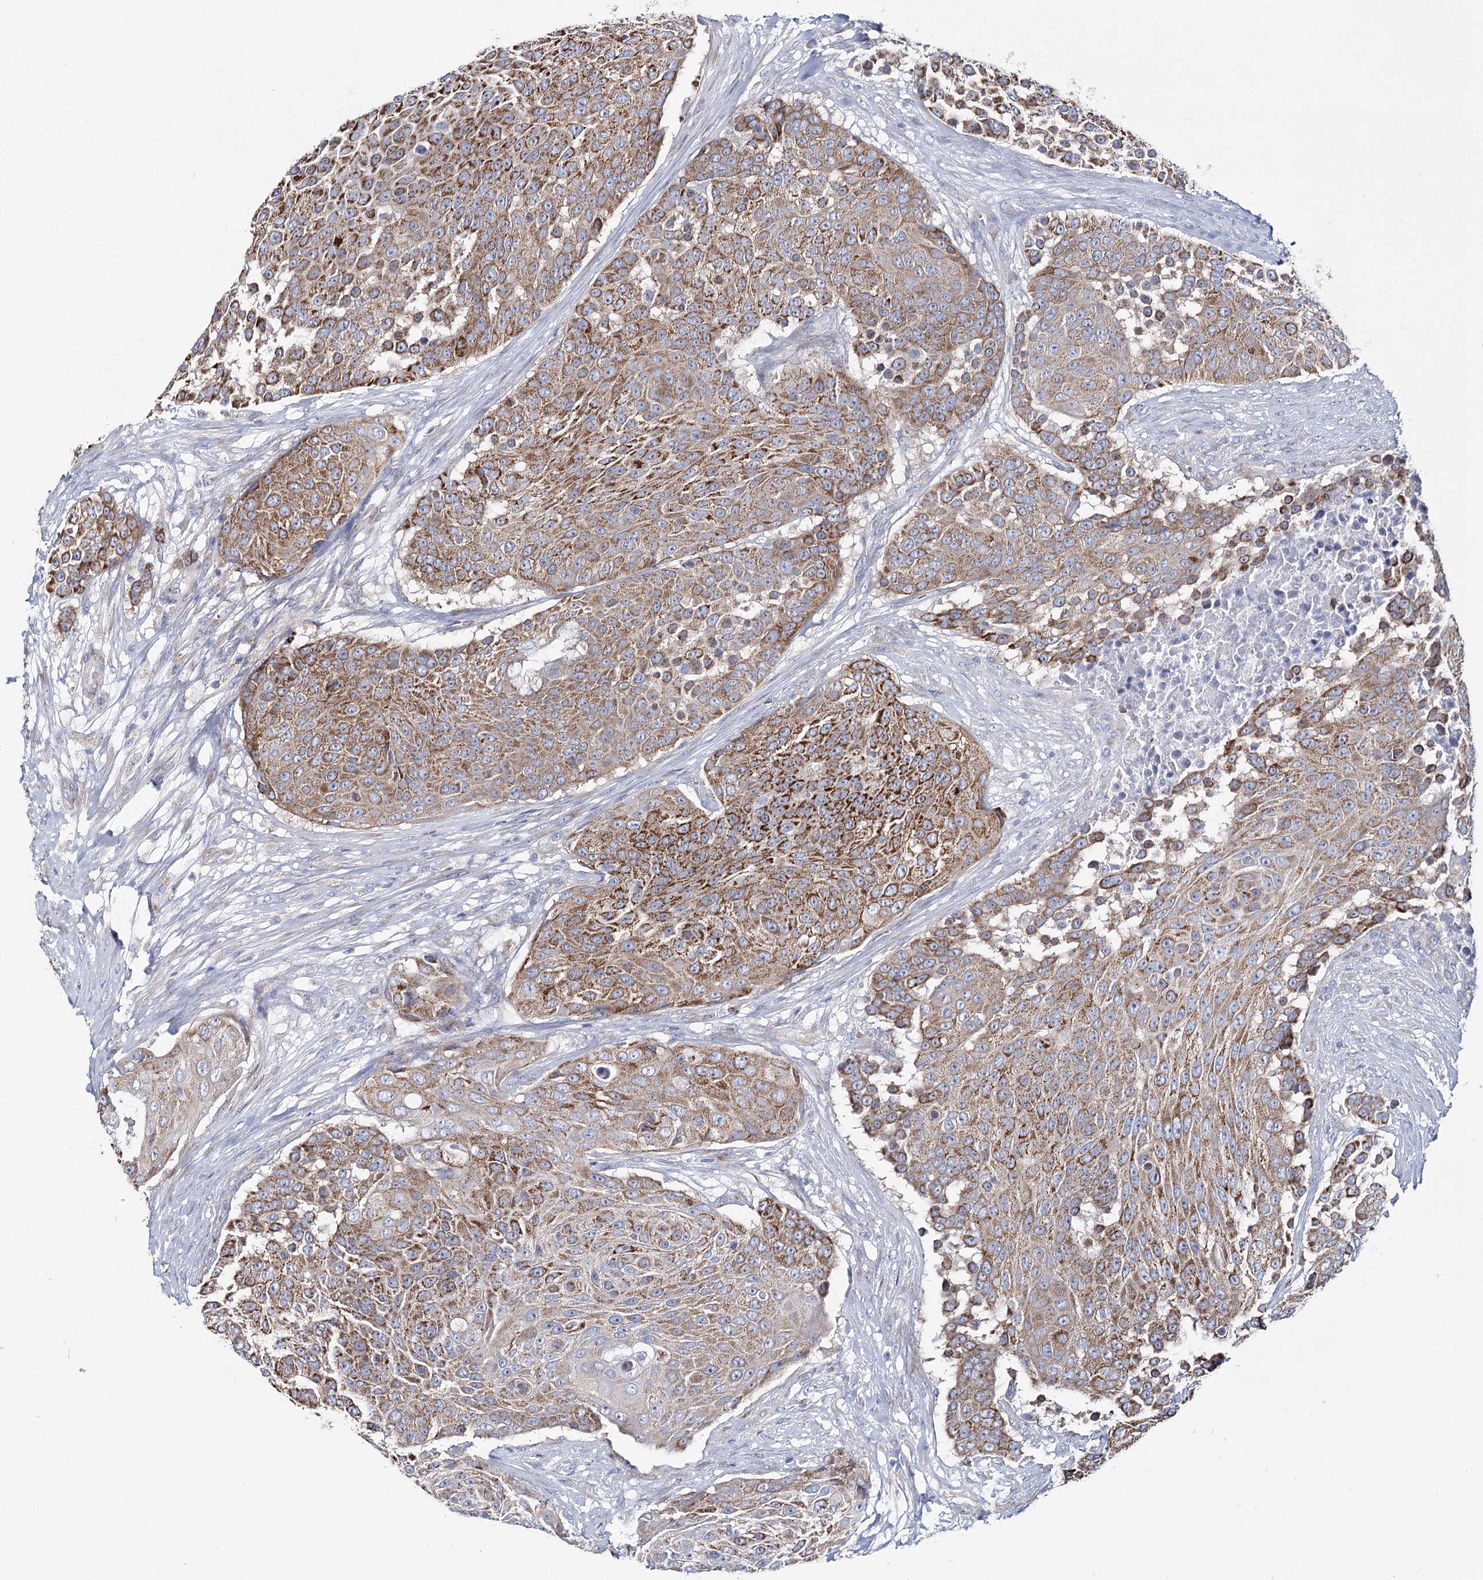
{"staining": {"intensity": "moderate", "quantity": ">75%", "location": "cytoplasmic/membranous"}, "tissue": "urothelial cancer", "cell_type": "Tumor cells", "image_type": "cancer", "snomed": [{"axis": "morphology", "description": "Urothelial carcinoma, High grade"}, {"axis": "topography", "description": "Urinary bladder"}], "caption": "Human high-grade urothelial carcinoma stained with a brown dye demonstrates moderate cytoplasmic/membranous positive staining in approximately >75% of tumor cells.", "gene": "THUMPD3", "patient": {"sex": "female", "age": 63}}